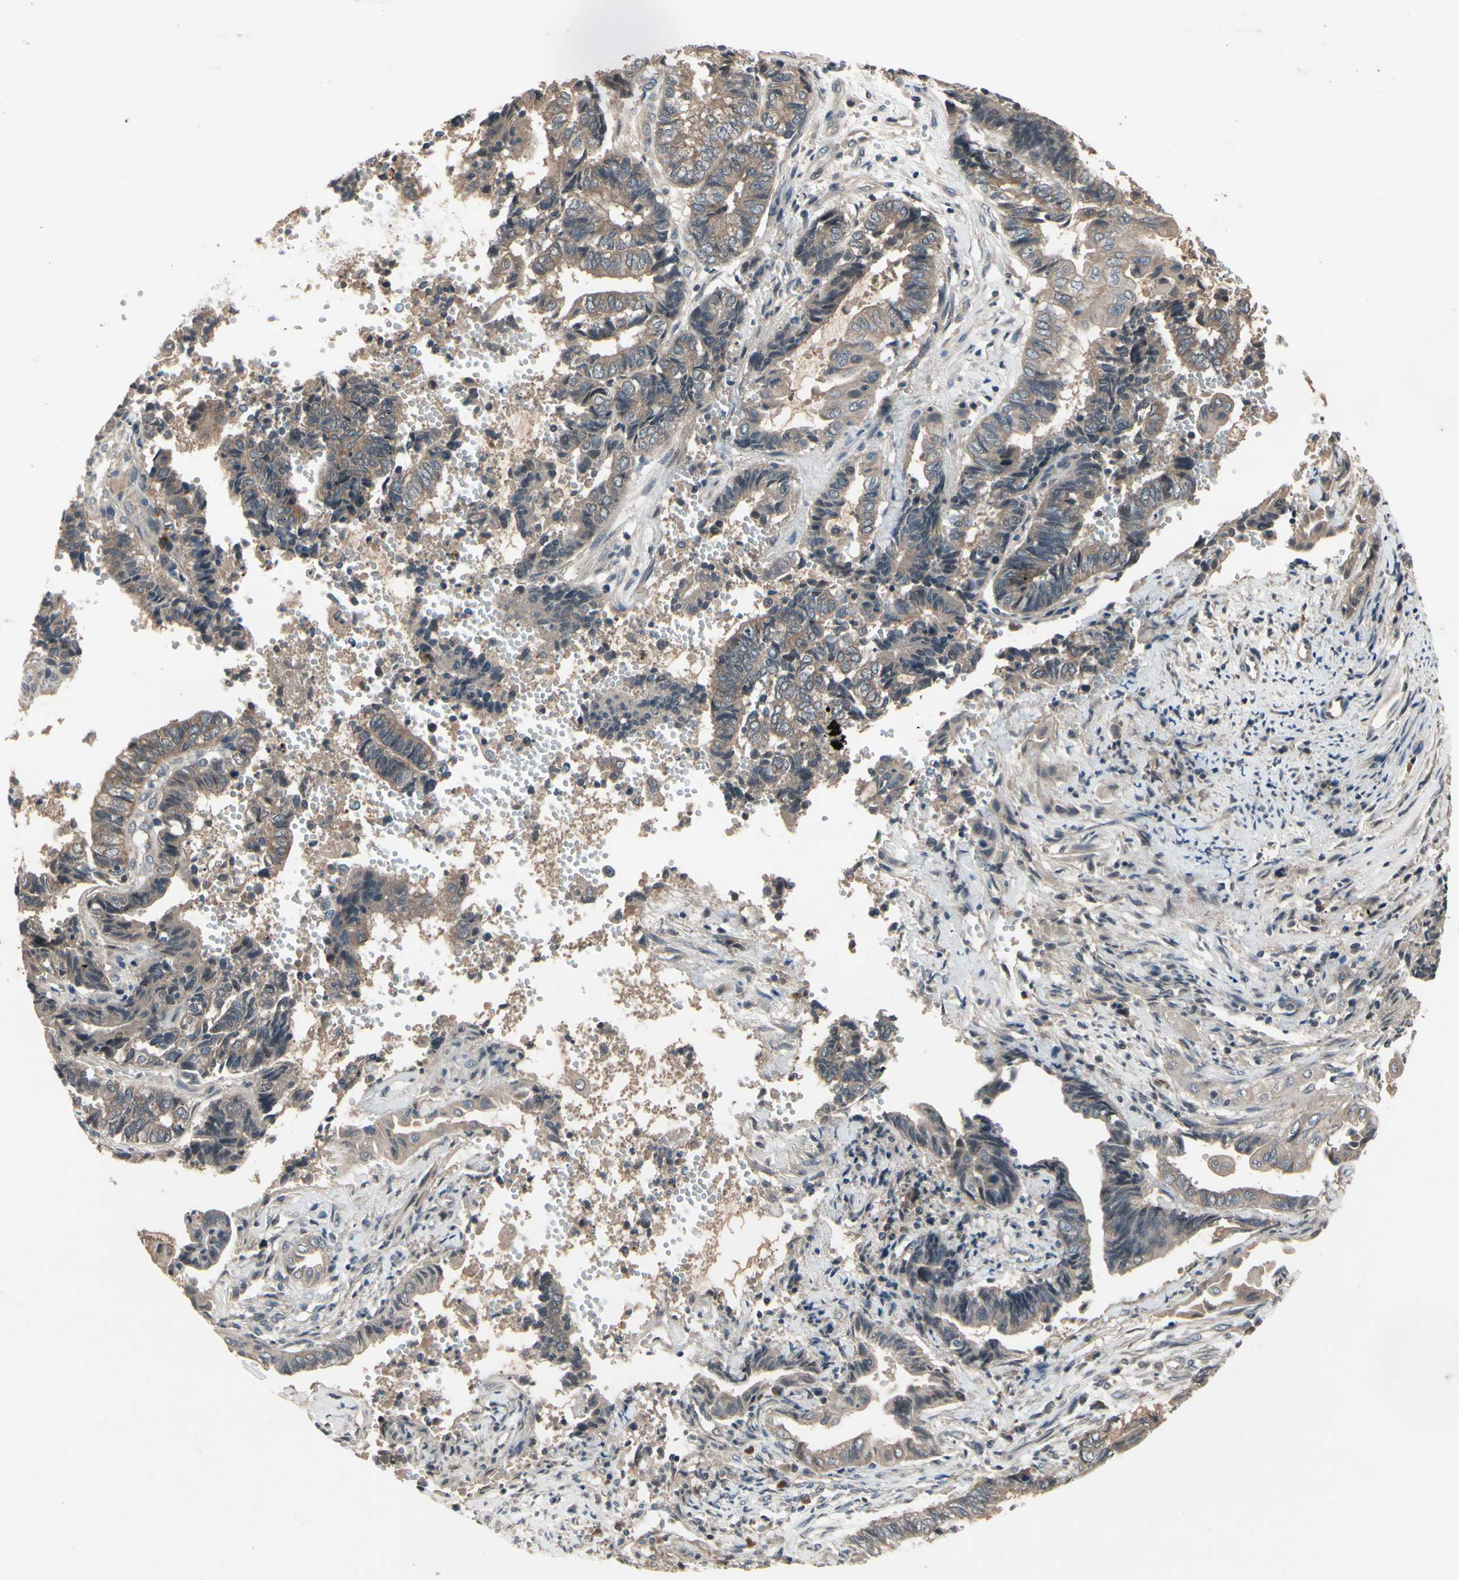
{"staining": {"intensity": "moderate", "quantity": ">75%", "location": "cytoplasmic/membranous"}, "tissue": "endometrial cancer", "cell_type": "Tumor cells", "image_type": "cancer", "snomed": [{"axis": "morphology", "description": "Adenocarcinoma, NOS"}, {"axis": "topography", "description": "Uterus"}, {"axis": "topography", "description": "Endometrium"}], "caption": "The micrograph shows immunohistochemical staining of endometrial cancer (adenocarcinoma). There is moderate cytoplasmic/membranous staining is appreciated in about >75% of tumor cells.", "gene": "NSF", "patient": {"sex": "female", "age": 70}}